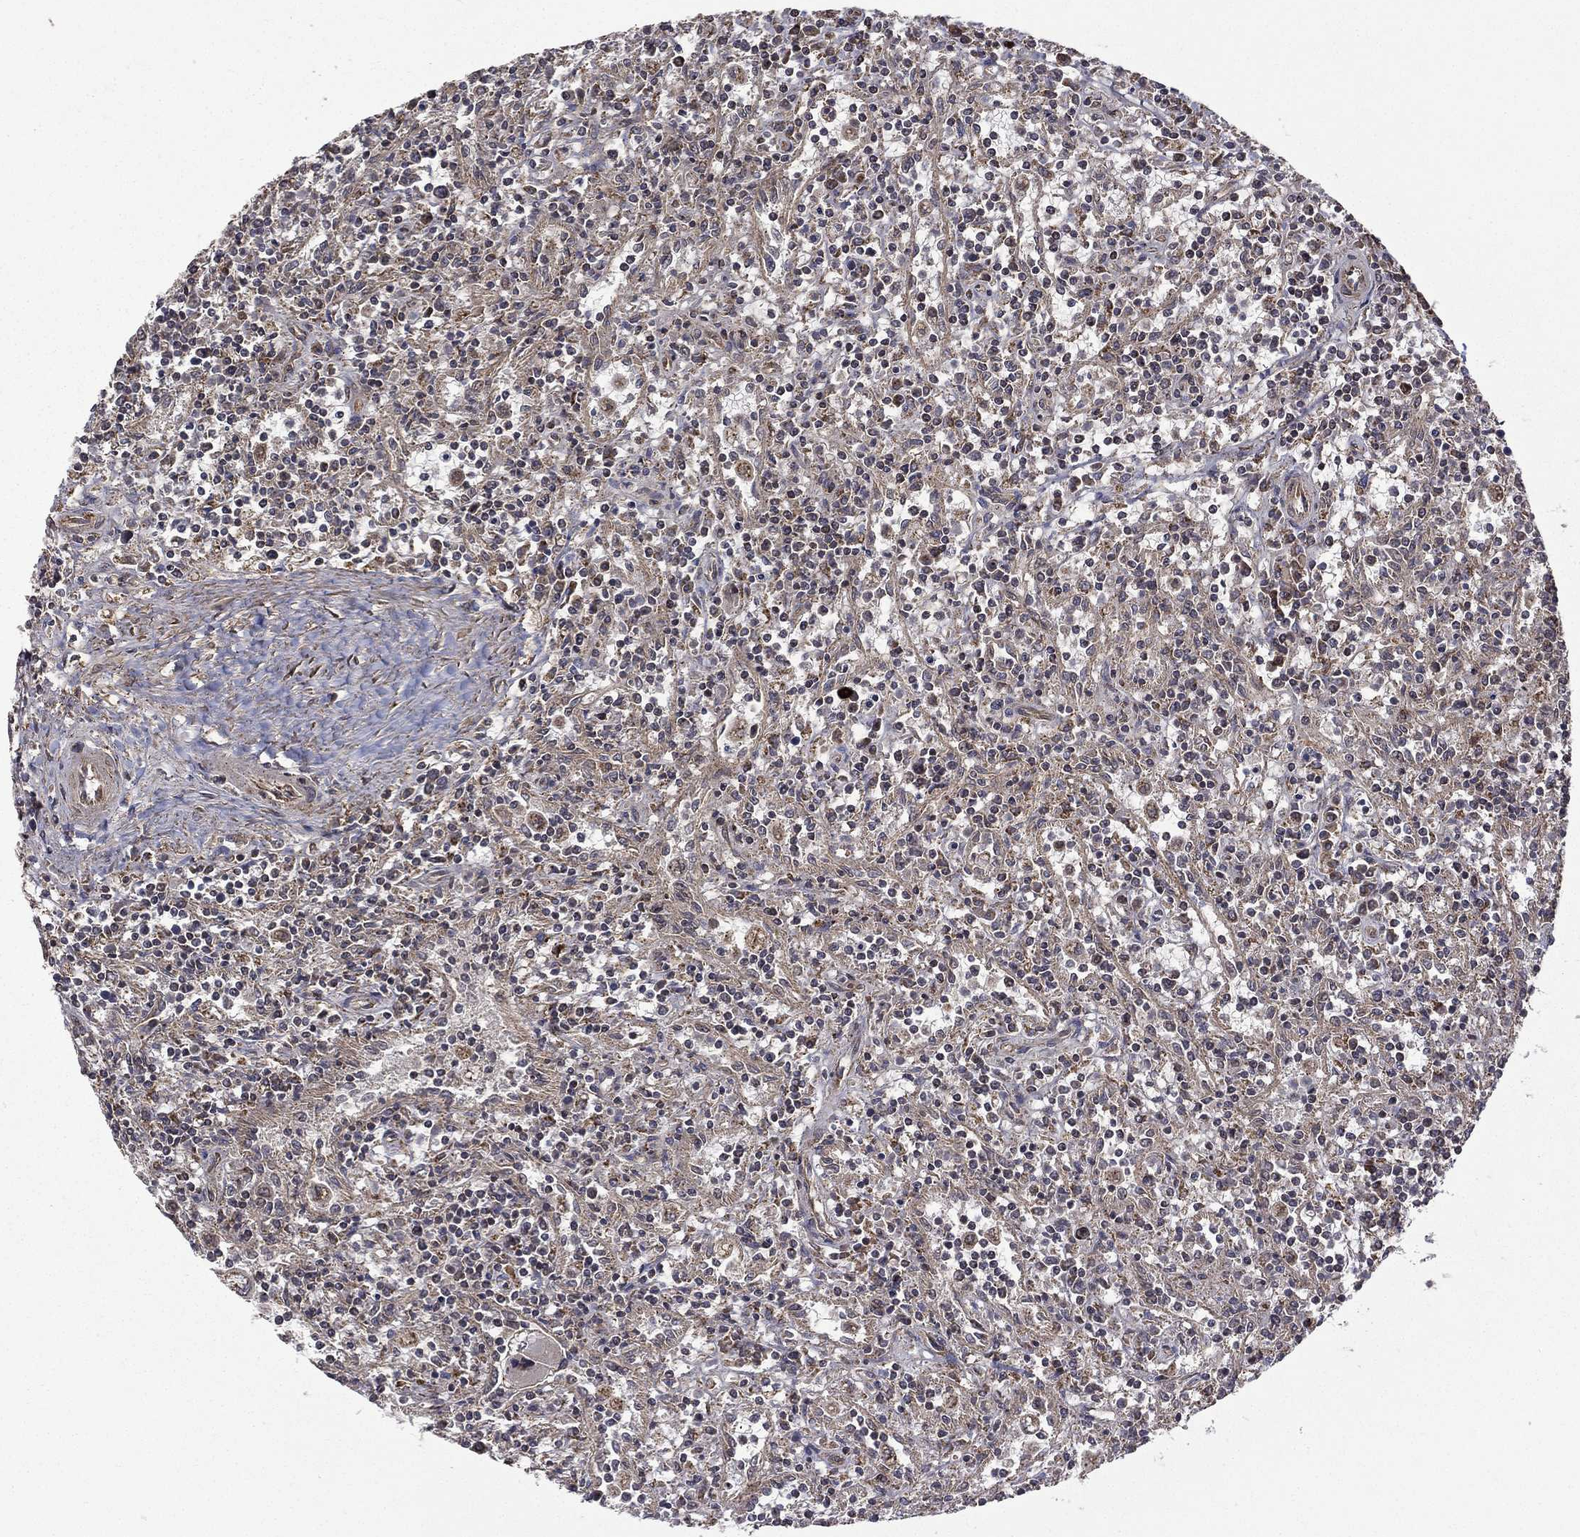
{"staining": {"intensity": "negative", "quantity": "none", "location": "none"}, "tissue": "lymphoma", "cell_type": "Tumor cells", "image_type": "cancer", "snomed": [{"axis": "morphology", "description": "Malignant lymphoma, non-Hodgkin's type, Low grade"}, {"axis": "topography", "description": "Spleen"}], "caption": "Immunohistochemistry (IHC) micrograph of neoplastic tissue: lymphoma stained with DAB (3,3'-diaminobenzidine) reveals no significant protein staining in tumor cells.", "gene": "GIMAP6", "patient": {"sex": "male", "age": 62}}